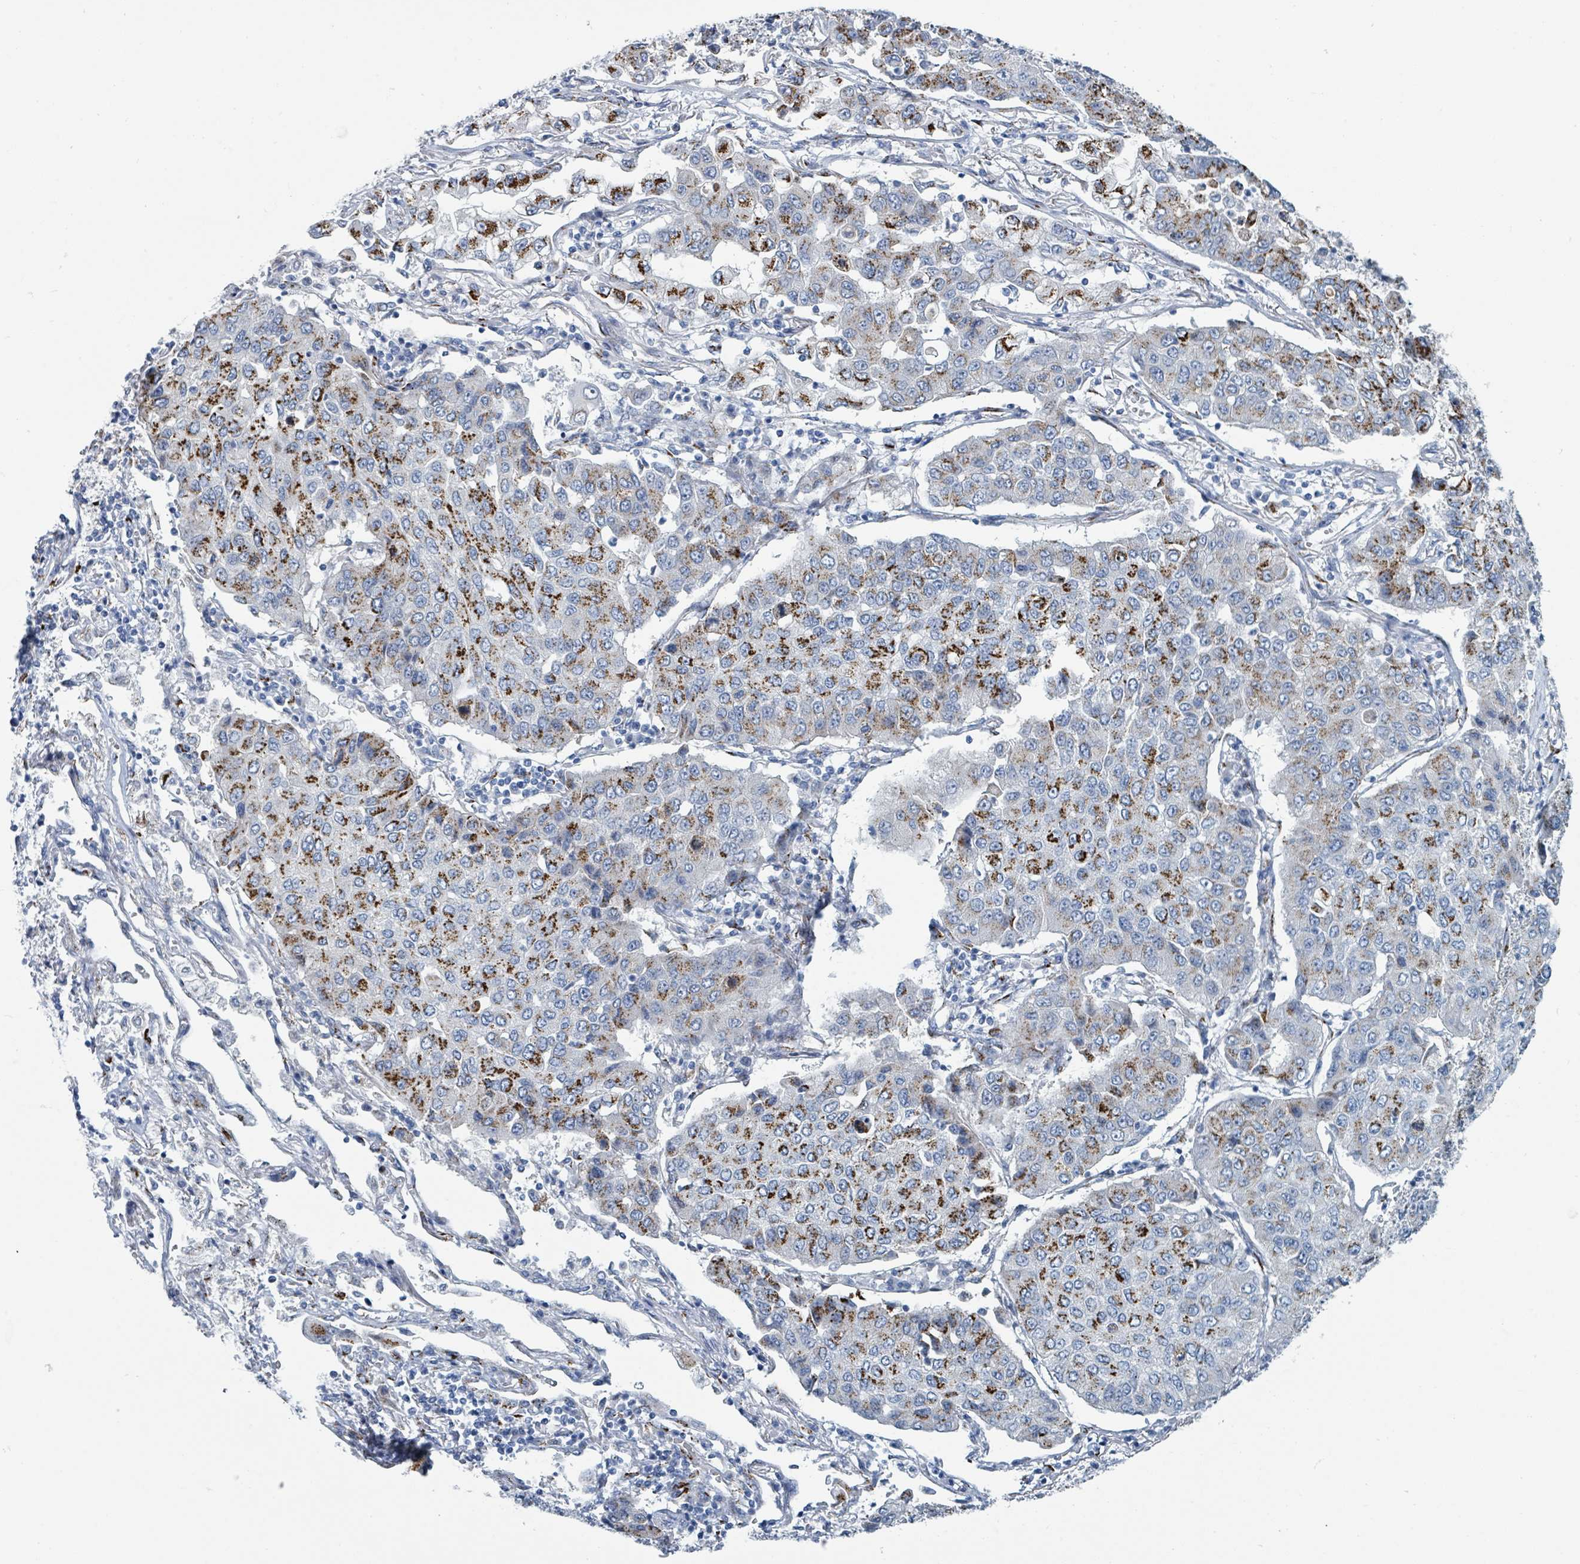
{"staining": {"intensity": "strong", "quantity": "25%-75%", "location": "cytoplasmic/membranous"}, "tissue": "lung cancer", "cell_type": "Tumor cells", "image_type": "cancer", "snomed": [{"axis": "morphology", "description": "Squamous cell carcinoma, NOS"}, {"axis": "topography", "description": "Lung"}], "caption": "Lung cancer was stained to show a protein in brown. There is high levels of strong cytoplasmic/membranous staining in approximately 25%-75% of tumor cells.", "gene": "DCAF5", "patient": {"sex": "male", "age": 74}}